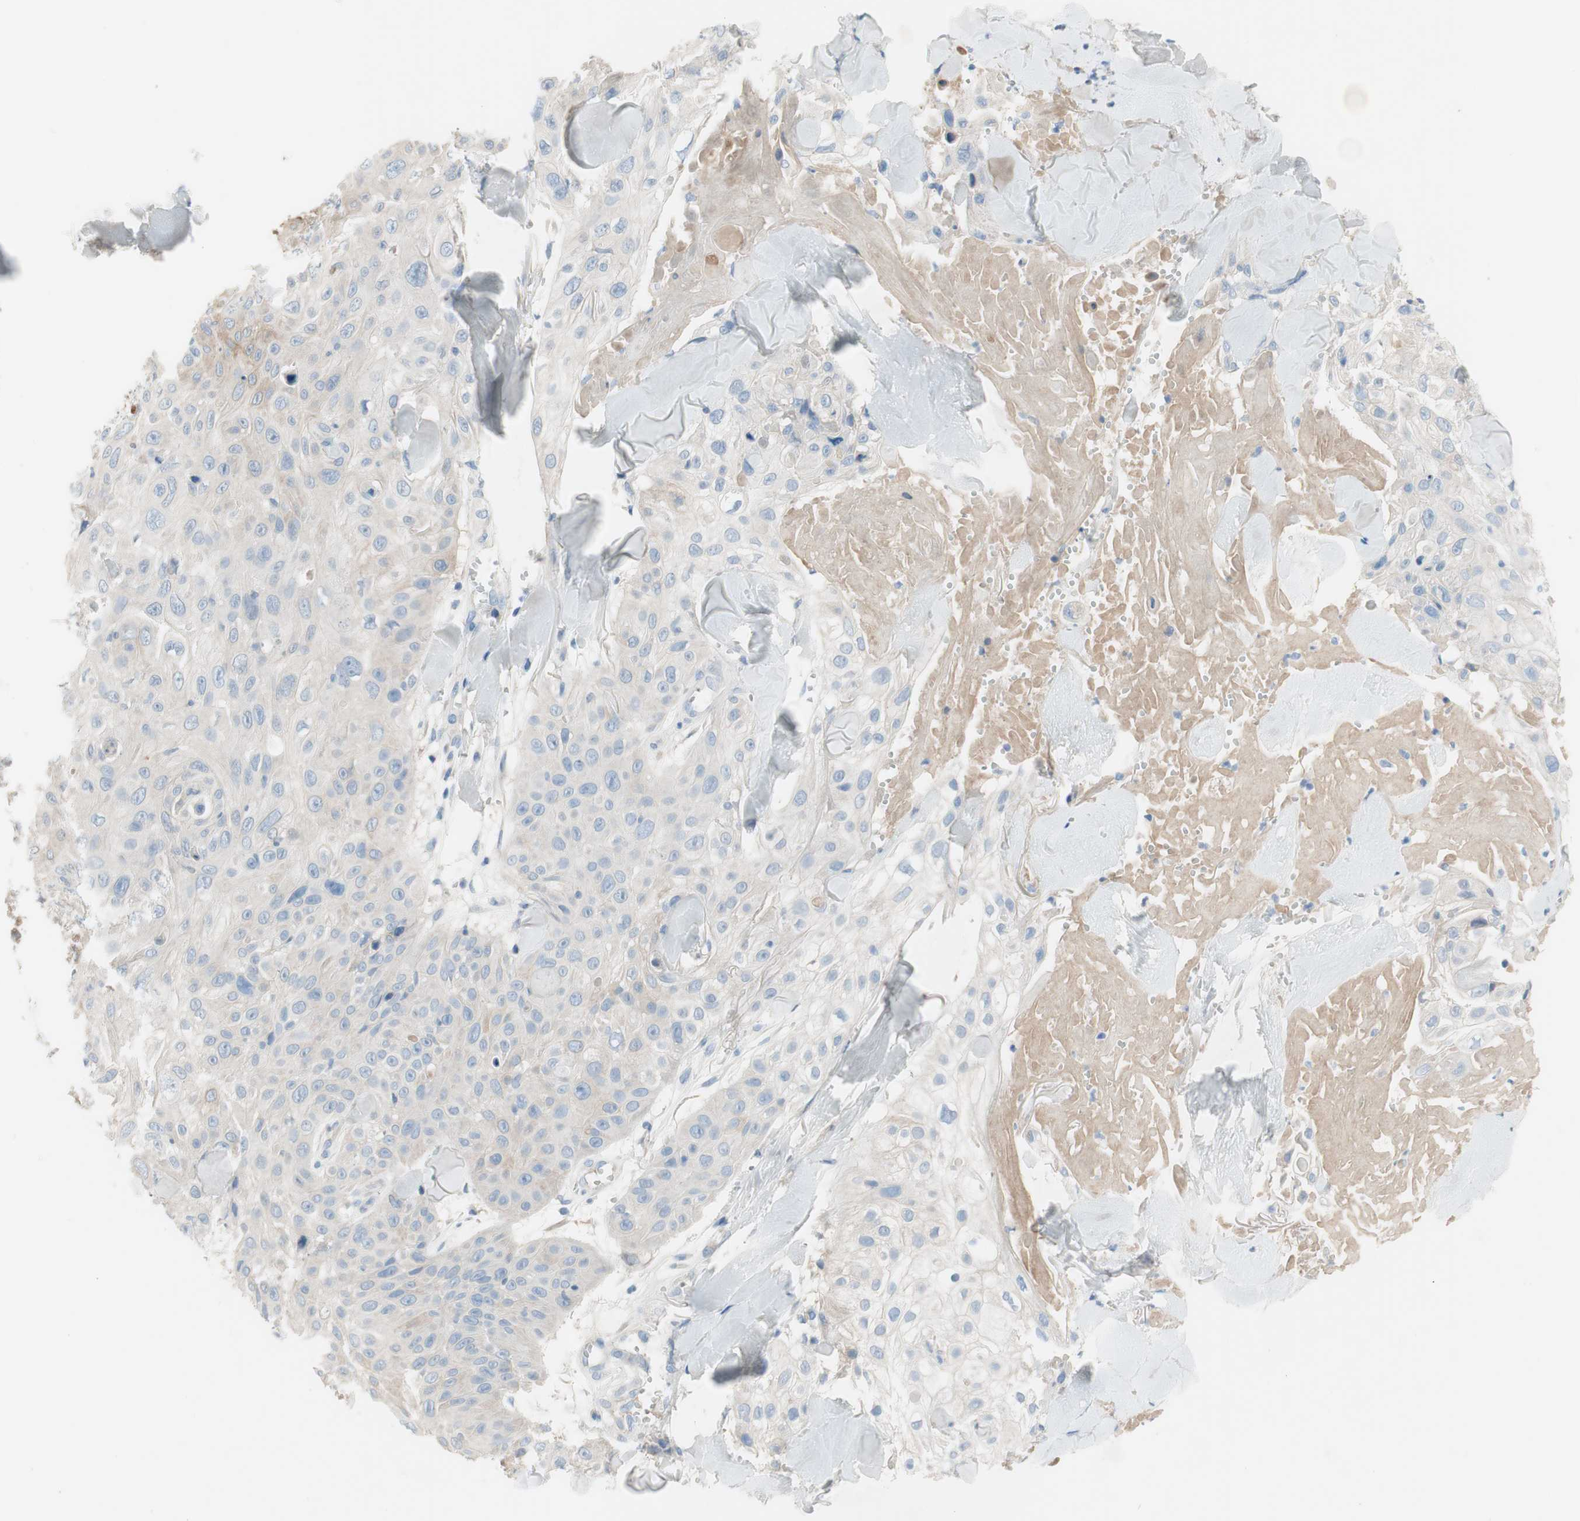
{"staining": {"intensity": "weak", "quantity": "25%-75%", "location": "cytoplasmic/membranous"}, "tissue": "skin cancer", "cell_type": "Tumor cells", "image_type": "cancer", "snomed": [{"axis": "morphology", "description": "Squamous cell carcinoma, NOS"}, {"axis": "topography", "description": "Skin"}], "caption": "Human skin cancer stained for a protein (brown) reveals weak cytoplasmic/membranous positive expression in about 25%-75% of tumor cells.", "gene": "FDFT1", "patient": {"sex": "male", "age": 86}}